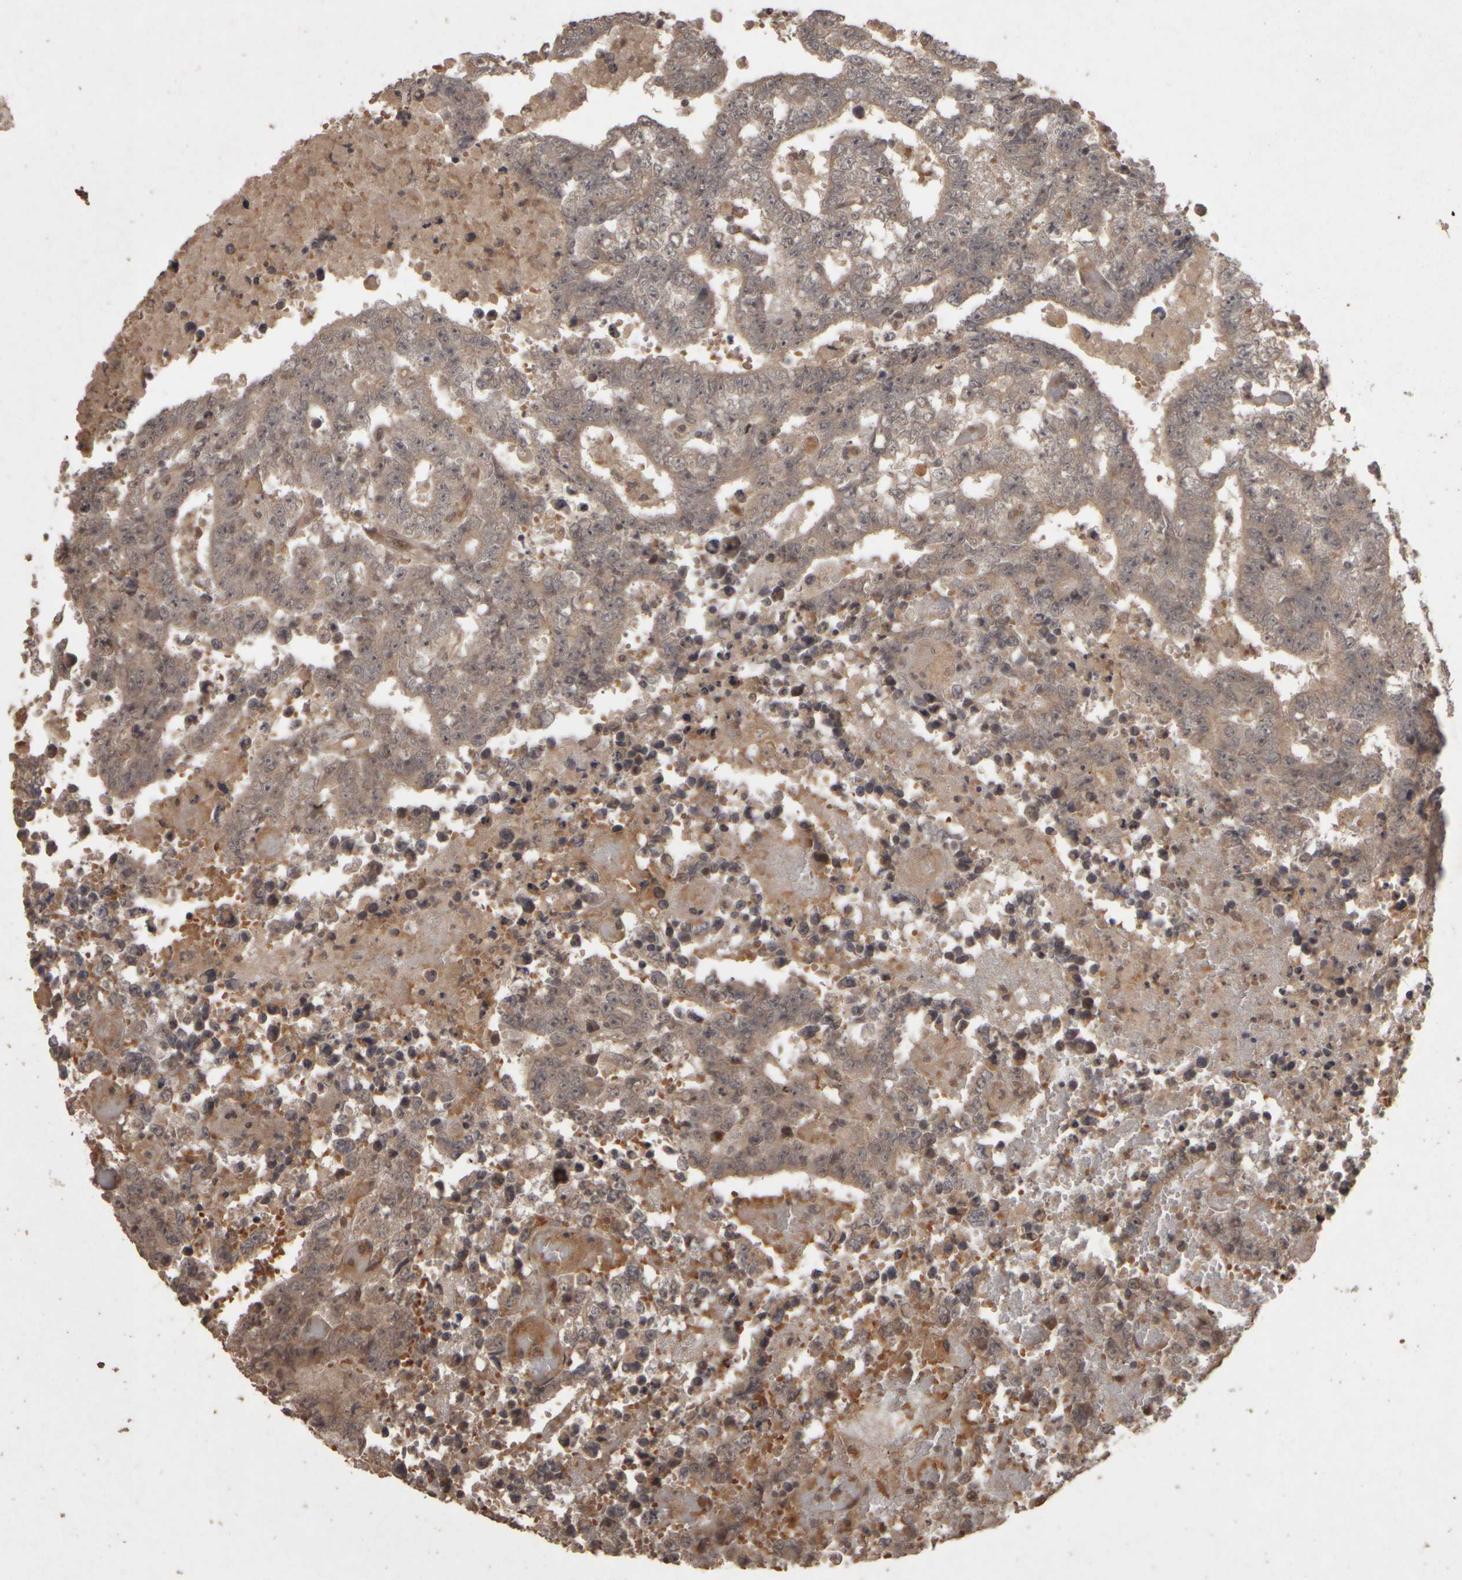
{"staining": {"intensity": "weak", "quantity": "<25%", "location": "cytoplasmic/membranous"}, "tissue": "testis cancer", "cell_type": "Tumor cells", "image_type": "cancer", "snomed": [{"axis": "morphology", "description": "Carcinoma, Embryonal, NOS"}, {"axis": "topography", "description": "Testis"}], "caption": "Tumor cells are negative for protein expression in human embryonal carcinoma (testis).", "gene": "ACO1", "patient": {"sex": "male", "age": 25}}